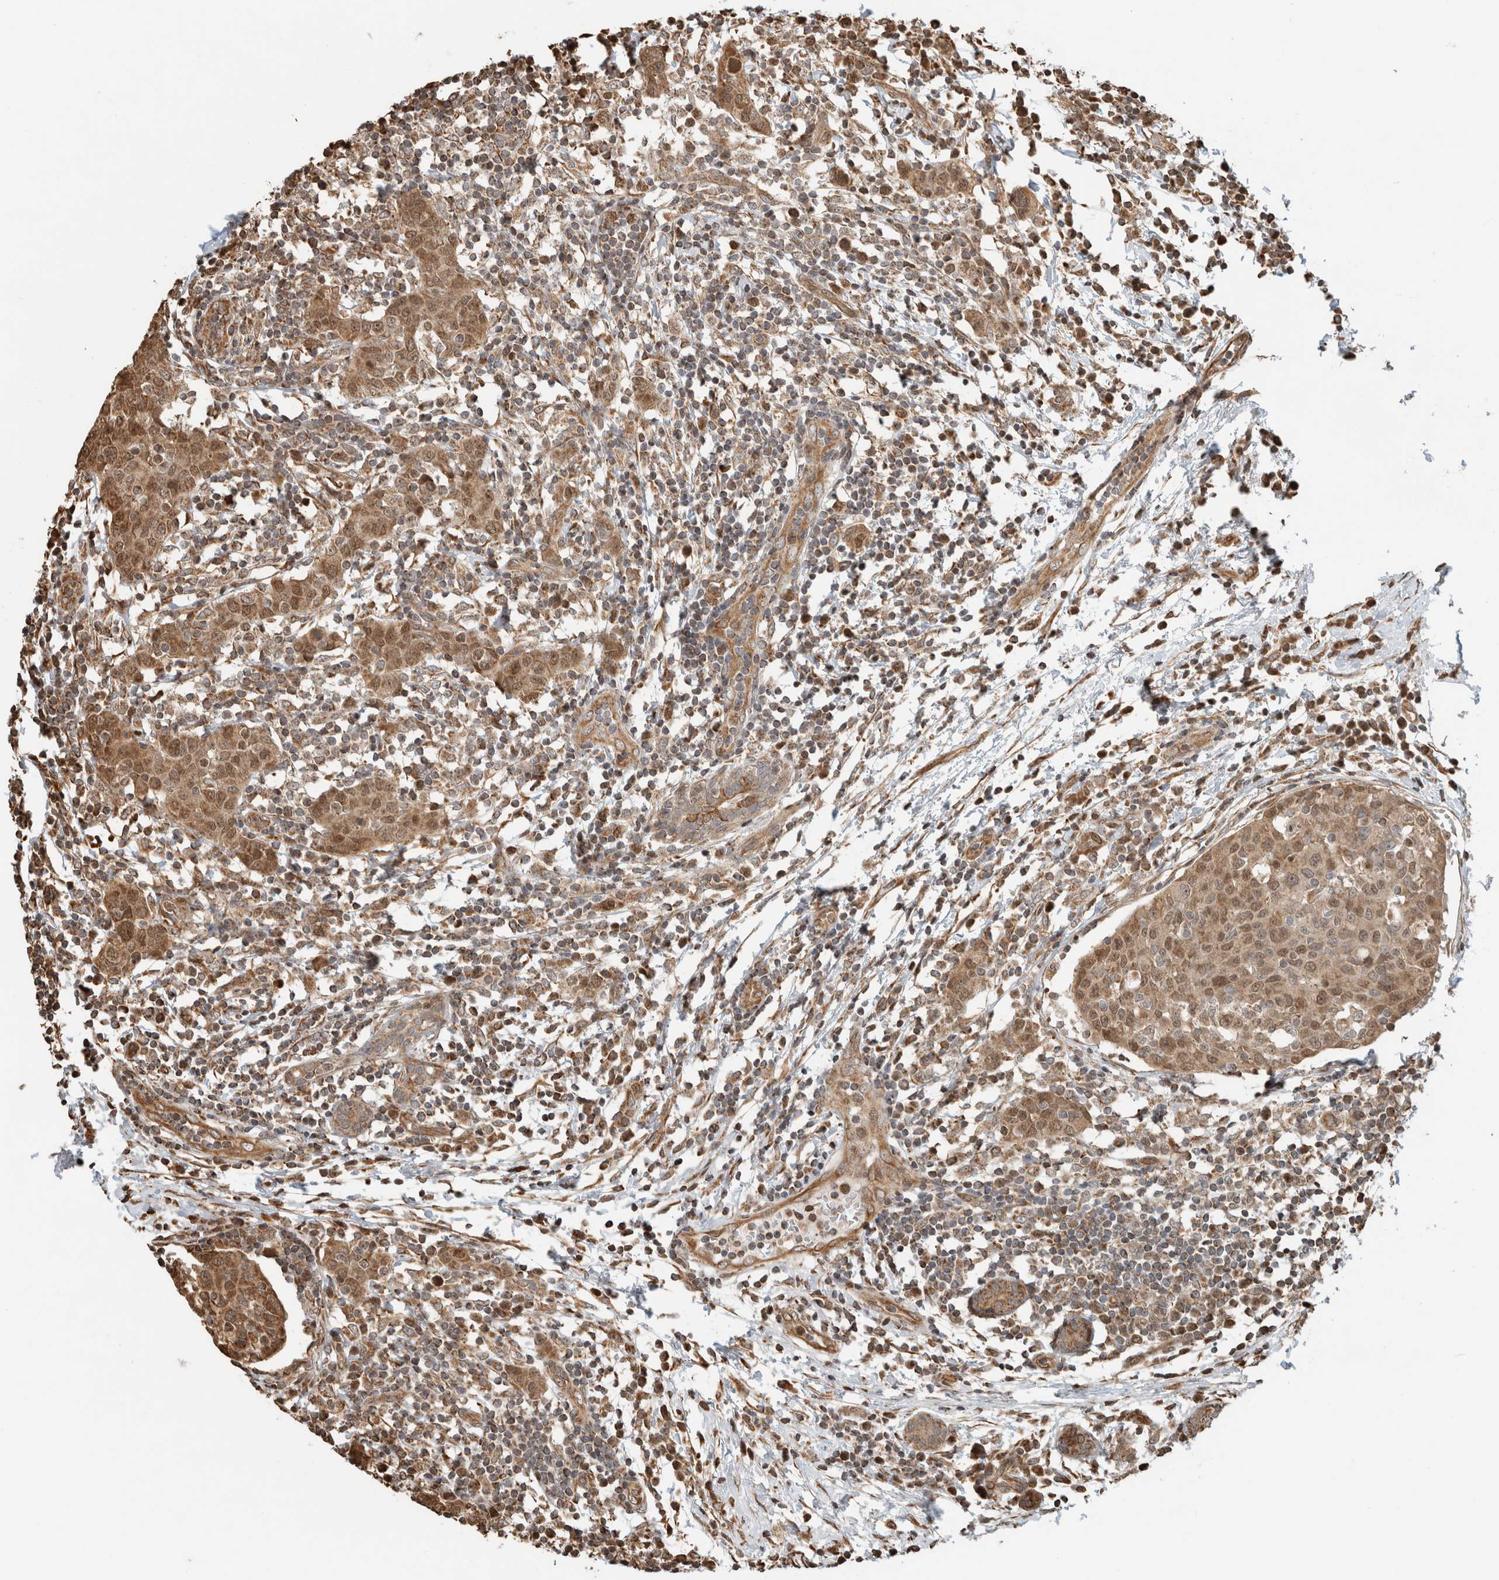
{"staining": {"intensity": "moderate", "quantity": ">75%", "location": "cytoplasmic/membranous,nuclear"}, "tissue": "breast cancer", "cell_type": "Tumor cells", "image_type": "cancer", "snomed": [{"axis": "morphology", "description": "Normal tissue, NOS"}, {"axis": "morphology", "description": "Duct carcinoma"}, {"axis": "topography", "description": "Breast"}], "caption": "Protein staining of breast cancer tissue exhibits moderate cytoplasmic/membranous and nuclear positivity in about >75% of tumor cells.", "gene": "GINS4", "patient": {"sex": "female", "age": 37}}